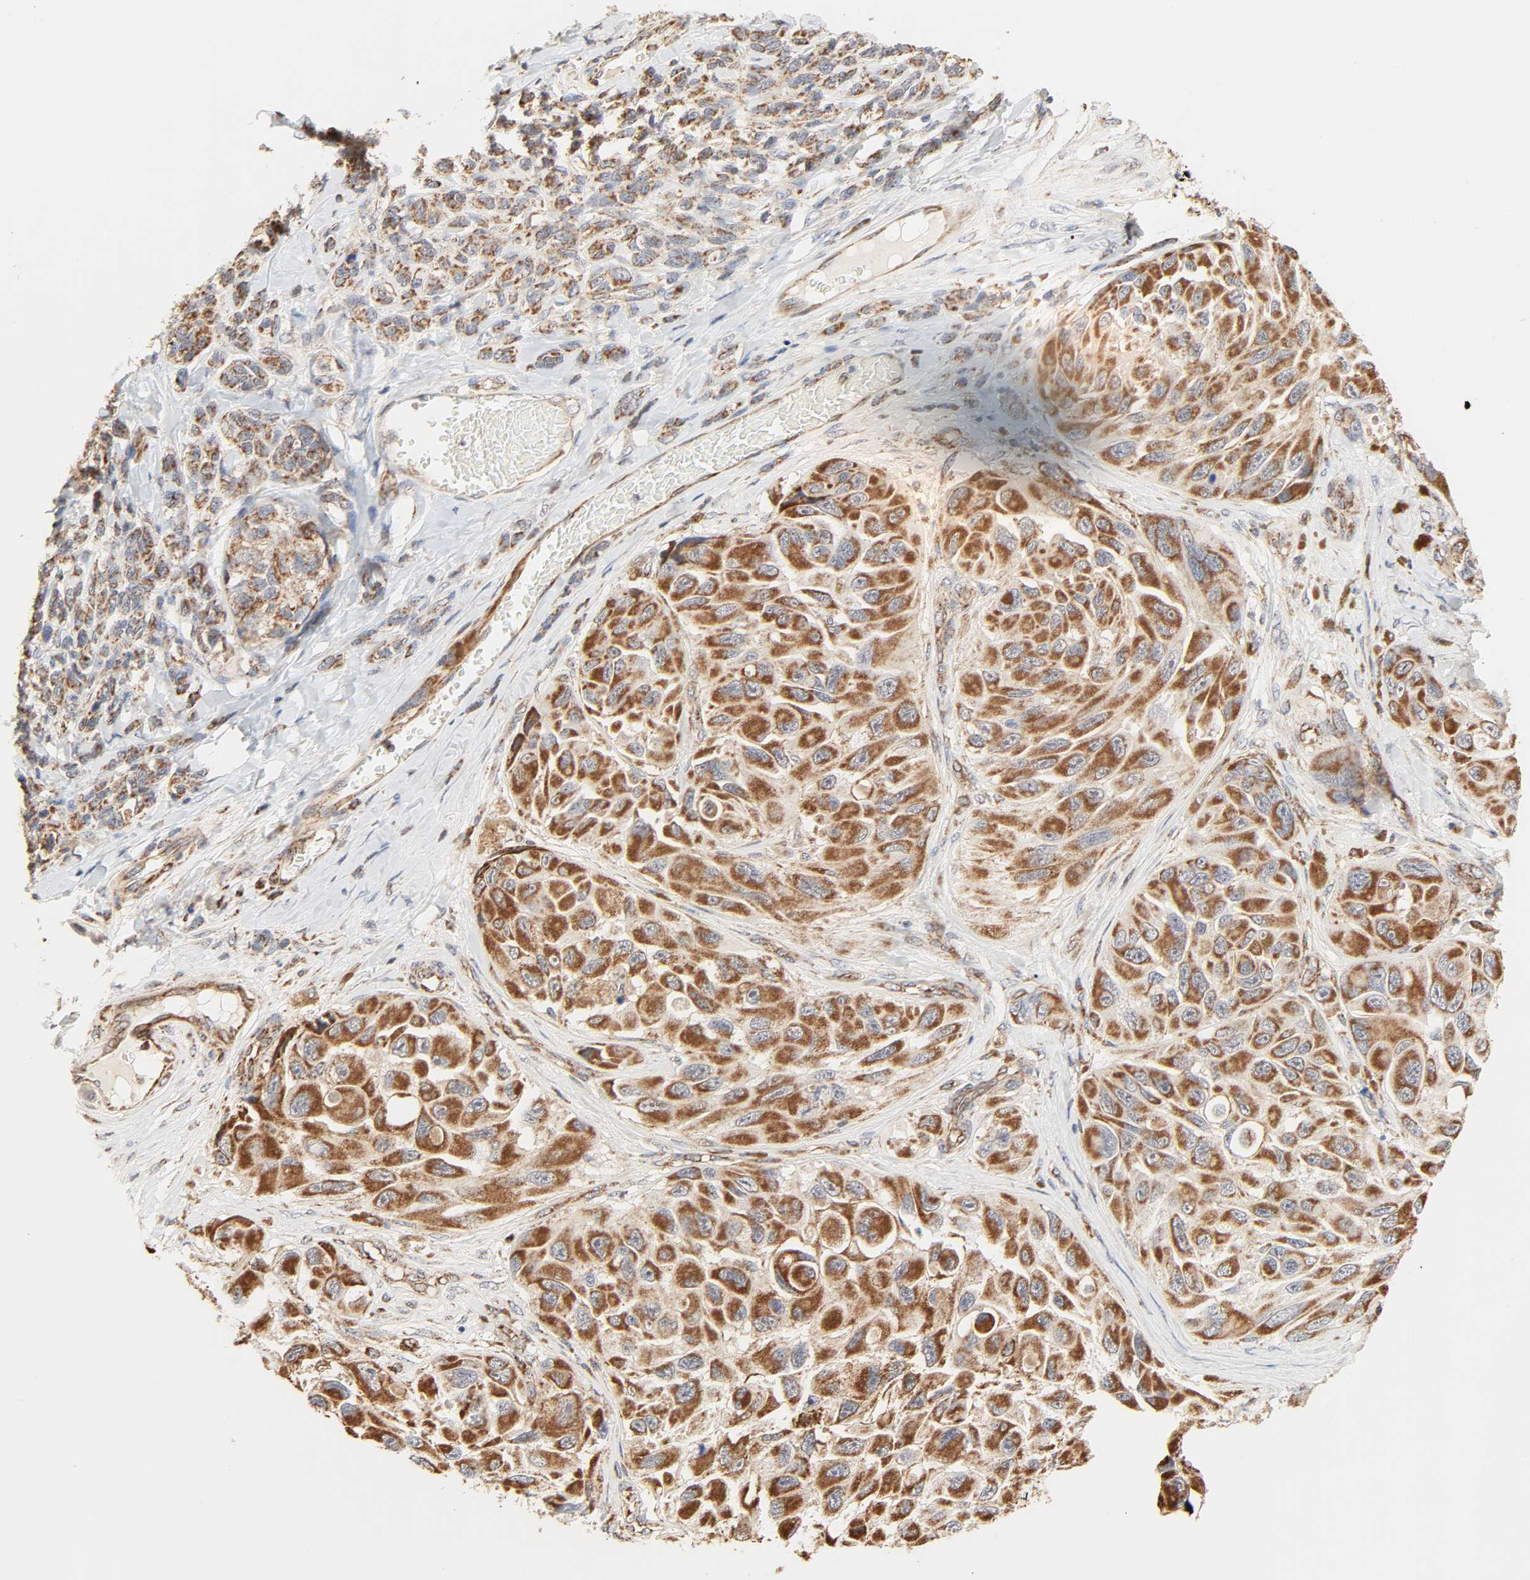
{"staining": {"intensity": "strong", "quantity": ">75%", "location": "cytoplasmic/membranous"}, "tissue": "melanoma", "cell_type": "Tumor cells", "image_type": "cancer", "snomed": [{"axis": "morphology", "description": "Malignant melanoma, NOS"}, {"axis": "topography", "description": "Skin"}], "caption": "Immunohistochemical staining of human malignant melanoma exhibits strong cytoplasmic/membranous protein positivity in about >75% of tumor cells. (Stains: DAB (3,3'-diaminobenzidine) in brown, nuclei in blue, Microscopy: brightfield microscopy at high magnification).", "gene": "ZMAT5", "patient": {"sex": "female", "age": 73}}